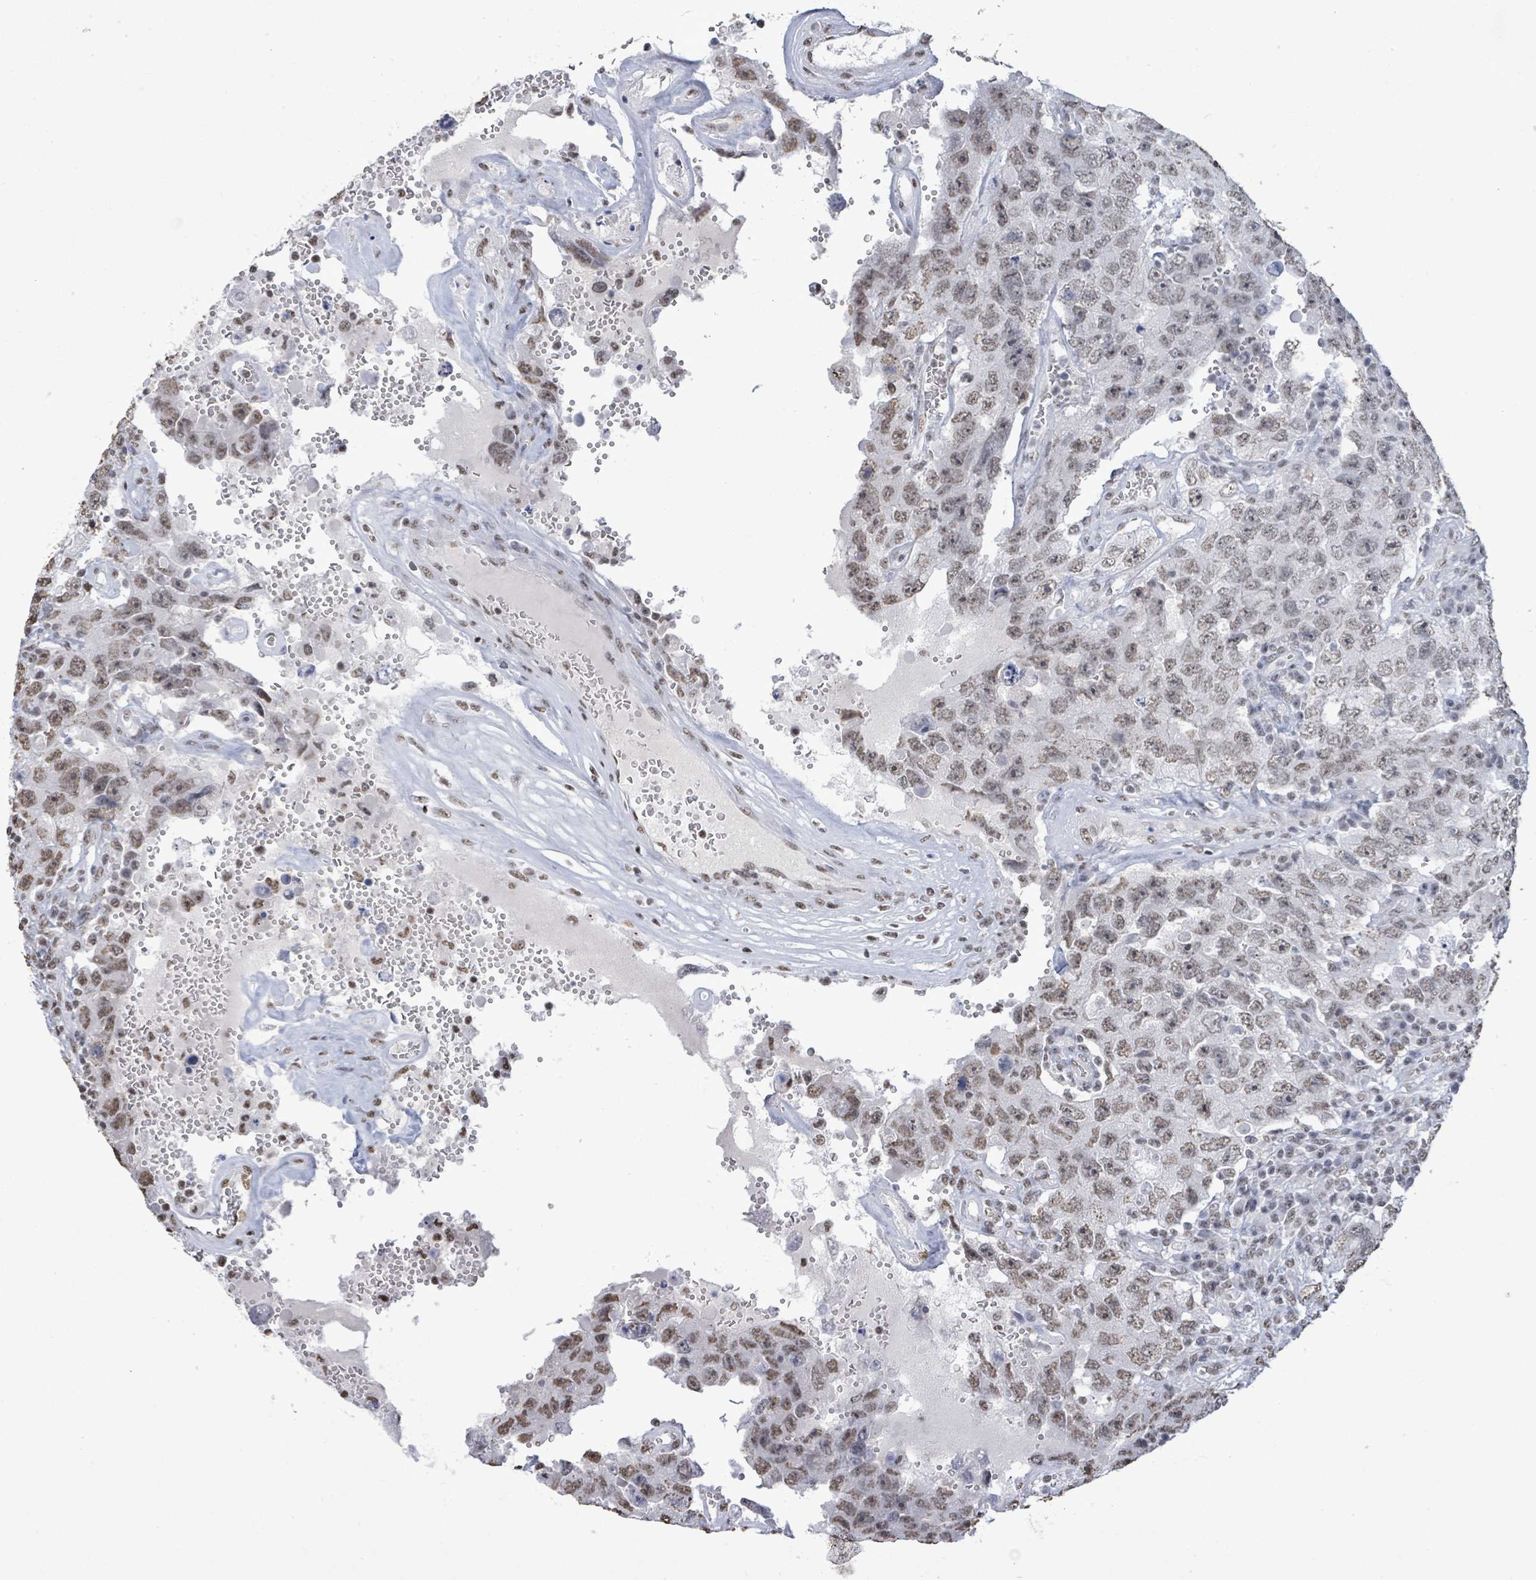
{"staining": {"intensity": "weak", "quantity": ">75%", "location": "nuclear"}, "tissue": "testis cancer", "cell_type": "Tumor cells", "image_type": "cancer", "snomed": [{"axis": "morphology", "description": "Carcinoma, Embryonal, NOS"}, {"axis": "topography", "description": "Testis"}], "caption": "Protein expression analysis of embryonal carcinoma (testis) demonstrates weak nuclear positivity in about >75% of tumor cells. (Stains: DAB (3,3'-diaminobenzidine) in brown, nuclei in blue, Microscopy: brightfield microscopy at high magnification).", "gene": "SAMD14", "patient": {"sex": "male", "age": 26}}